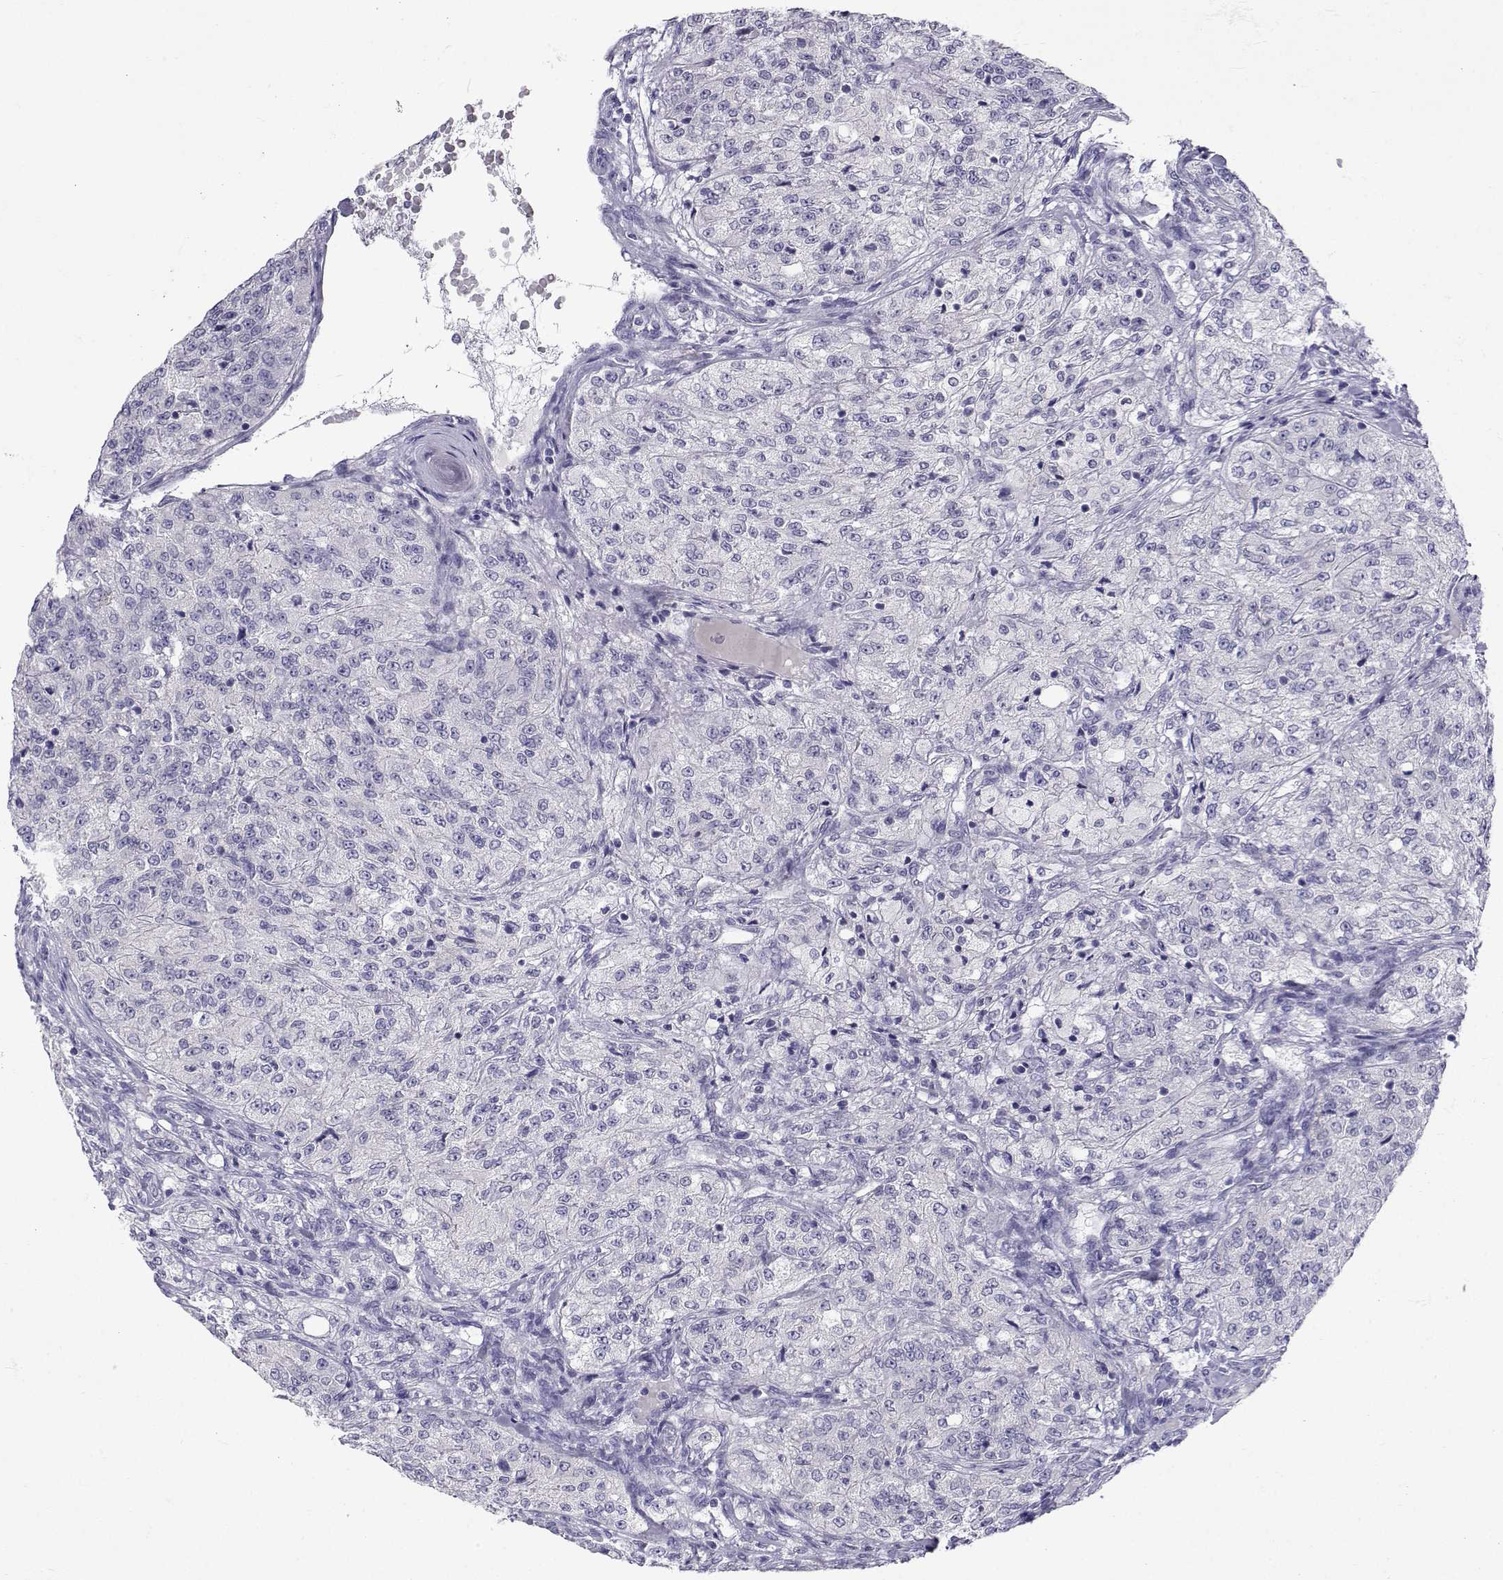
{"staining": {"intensity": "negative", "quantity": "none", "location": "none"}, "tissue": "renal cancer", "cell_type": "Tumor cells", "image_type": "cancer", "snomed": [{"axis": "morphology", "description": "Adenocarcinoma, NOS"}, {"axis": "topography", "description": "Kidney"}], "caption": "This histopathology image is of adenocarcinoma (renal) stained with immunohistochemistry to label a protein in brown with the nuclei are counter-stained blue. There is no expression in tumor cells.", "gene": "SLC6A3", "patient": {"sex": "female", "age": 63}}